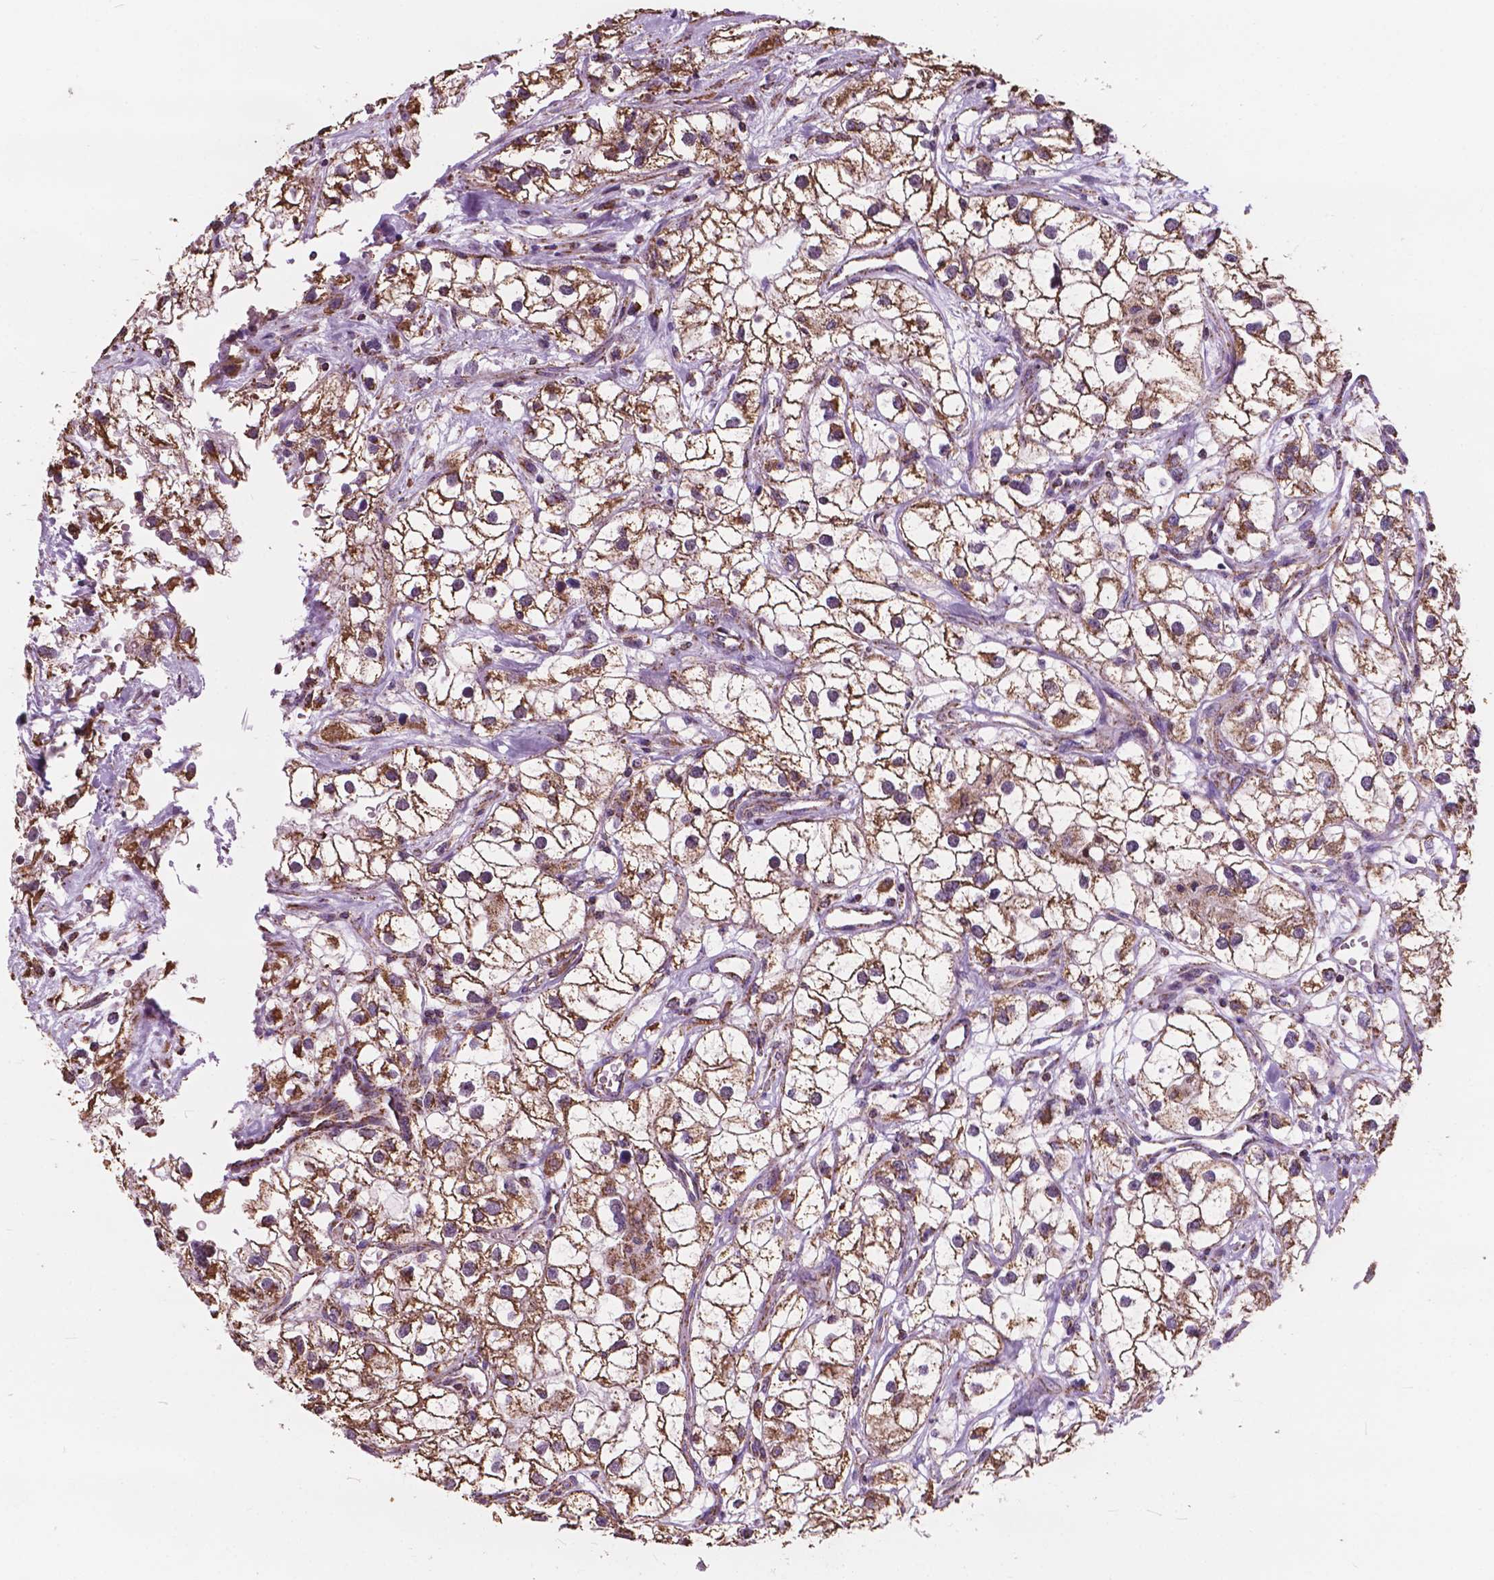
{"staining": {"intensity": "moderate", "quantity": ">75%", "location": "cytoplasmic/membranous"}, "tissue": "renal cancer", "cell_type": "Tumor cells", "image_type": "cancer", "snomed": [{"axis": "morphology", "description": "Adenocarcinoma, NOS"}, {"axis": "topography", "description": "Kidney"}], "caption": "This image displays IHC staining of human adenocarcinoma (renal), with medium moderate cytoplasmic/membranous staining in approximately >75% of tumor cells.", "gene": "SCOC", "patient": {"sex": "male", "age": 59}}